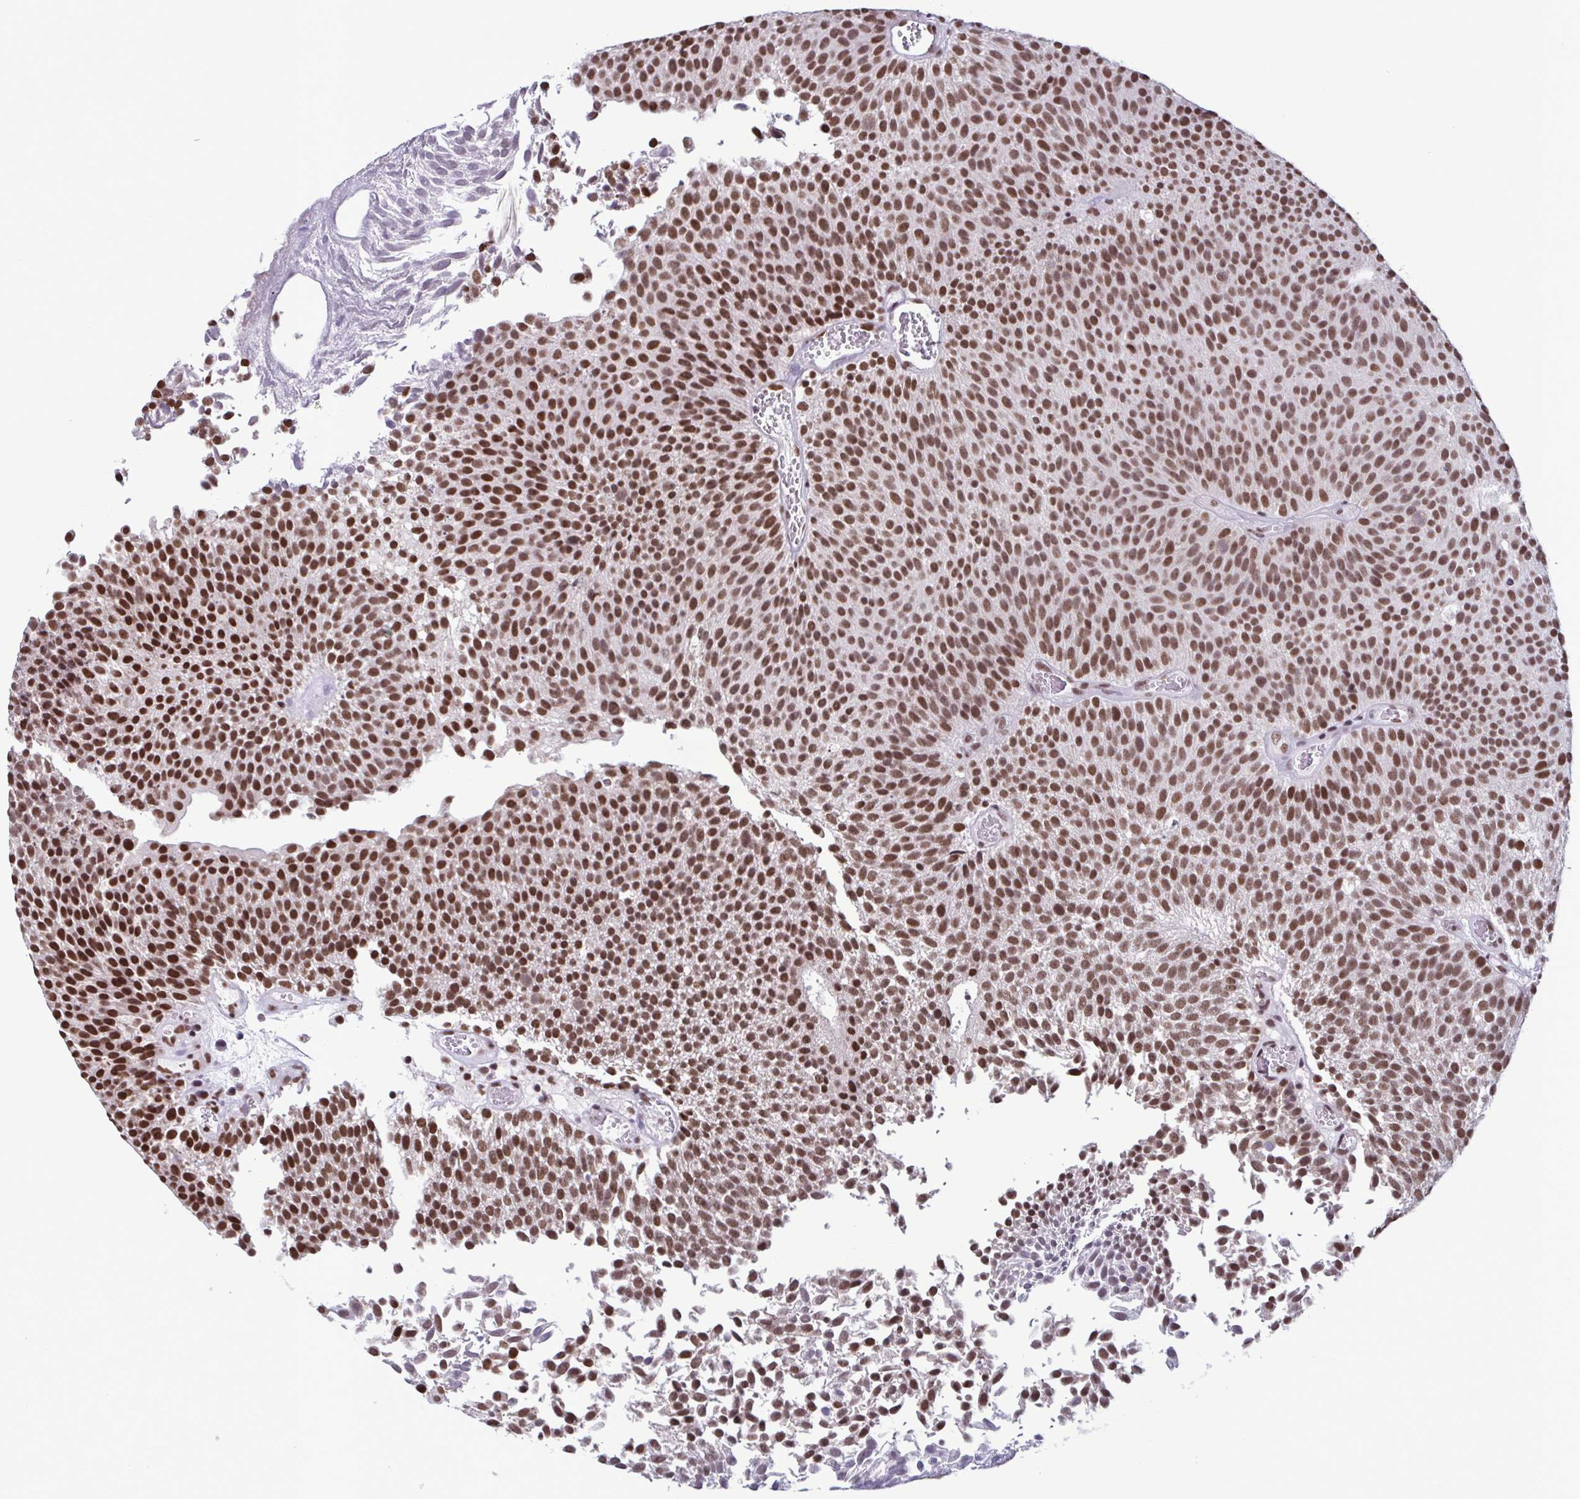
{"staining": {"intensity": "strong", "quantity": ">75%", "location": "nuclear"}, "tissue": "urothelial cancer", "cell_type": "Tumor cells", "image_type": "cancer", "snomed": [{"axis": "morphology", "description": "Urothelial carcinoma, Low grade"}, {"axis": "topography", "description": "Urinary bladder"}], "caption": "Urothelial cancer tissue shows strong nuclear staining in about >75% of tumor cells, visualized by immunohistochemistry.", "gene": "TIMM21", "patient": {"sex": "female", "age": 79}}